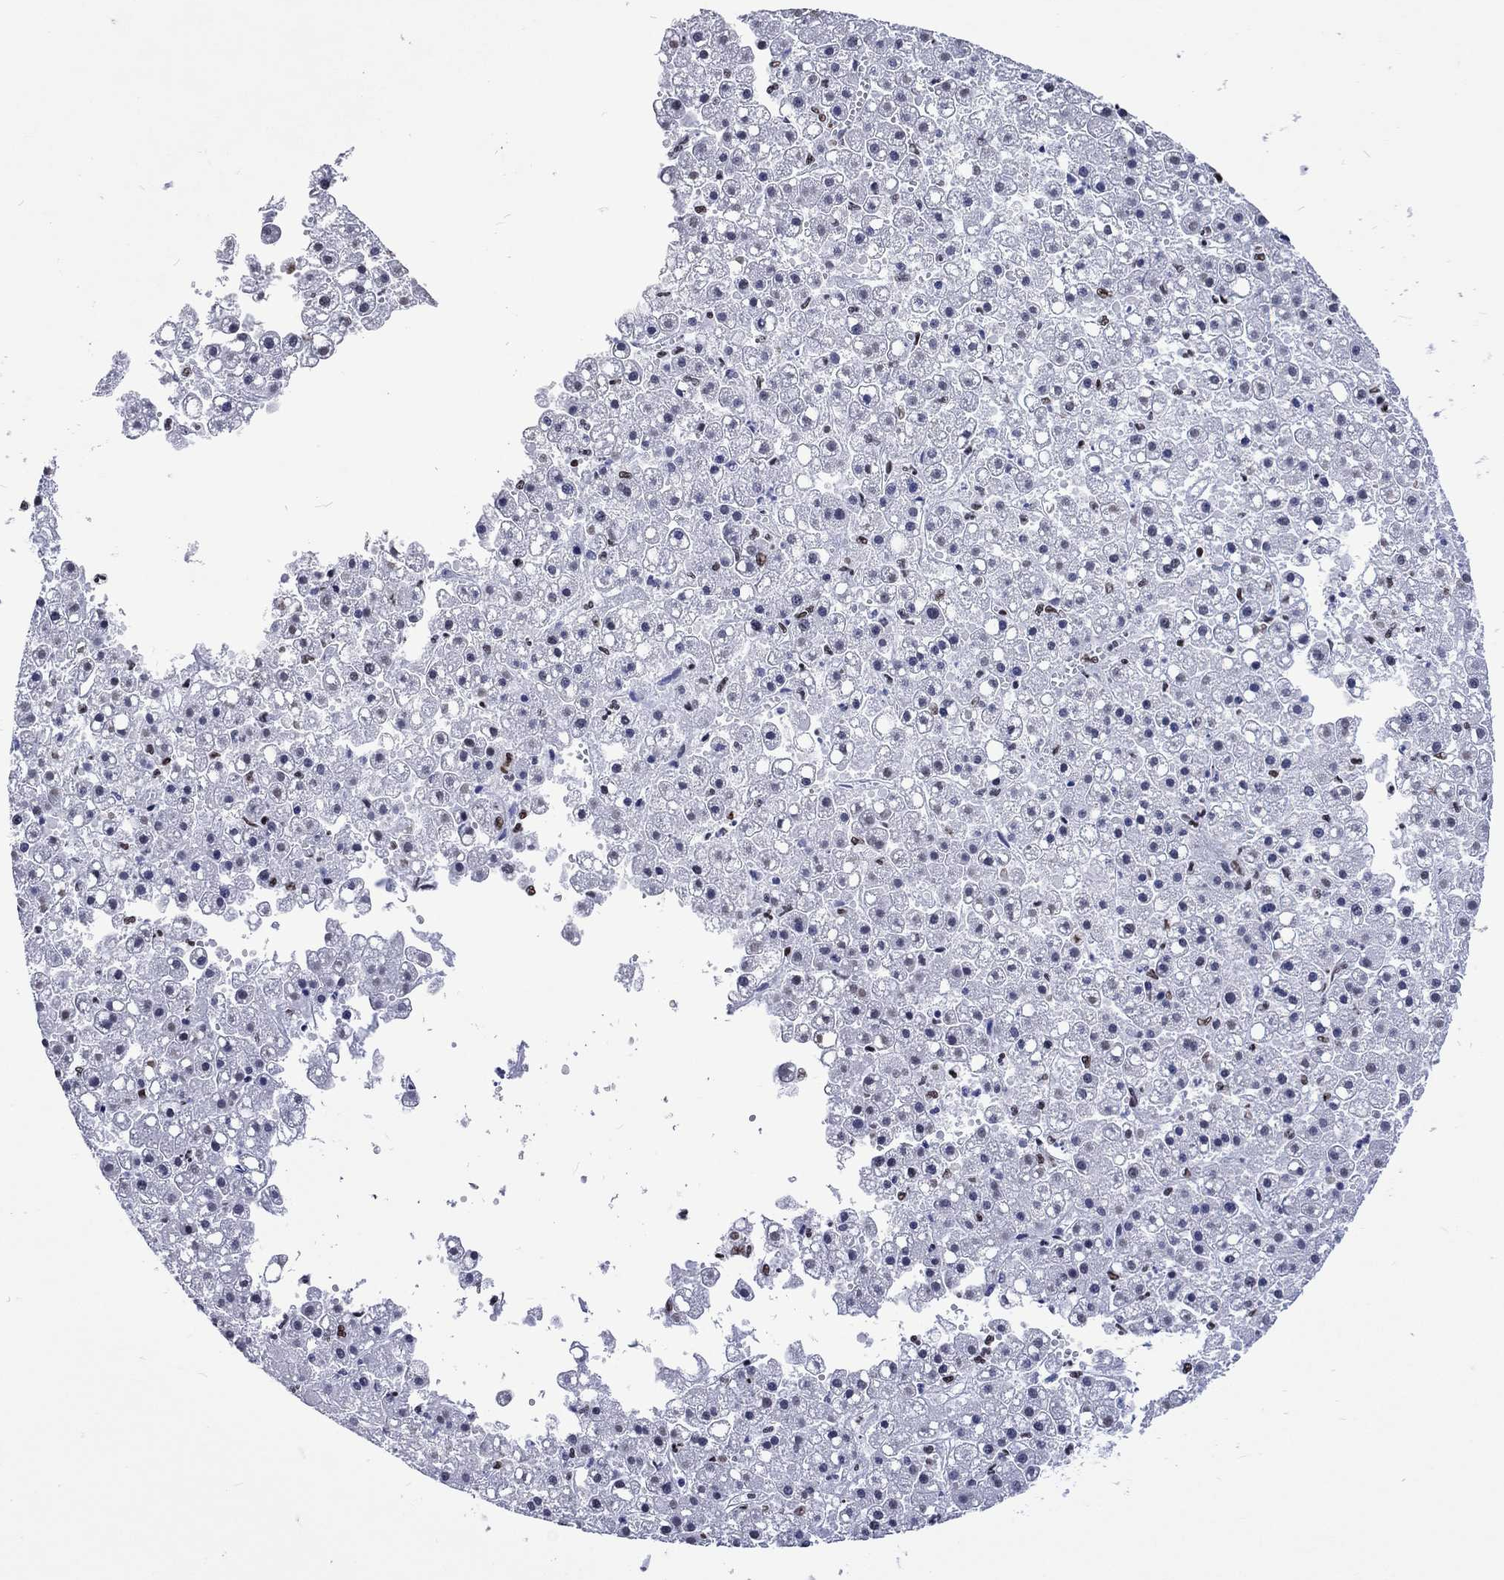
{"staining": {"intensity": "negative", "quantity": "none", "location": "none"}, "tissue": "liver cancer", "cell_type": "Tumor cells", "image_type": "cancer", "snomed": [{"axis": "morphology", "description": "Carcinoma, Hepatocellular, NOS"}, {"axis": "topography", "description": "Liver"}], "caption": "Tumor cells show no significant expression in hepatocellular carcinoma (liver).", "gene": "RETREG2", "patient": {"sex": "male", "age": 67}}